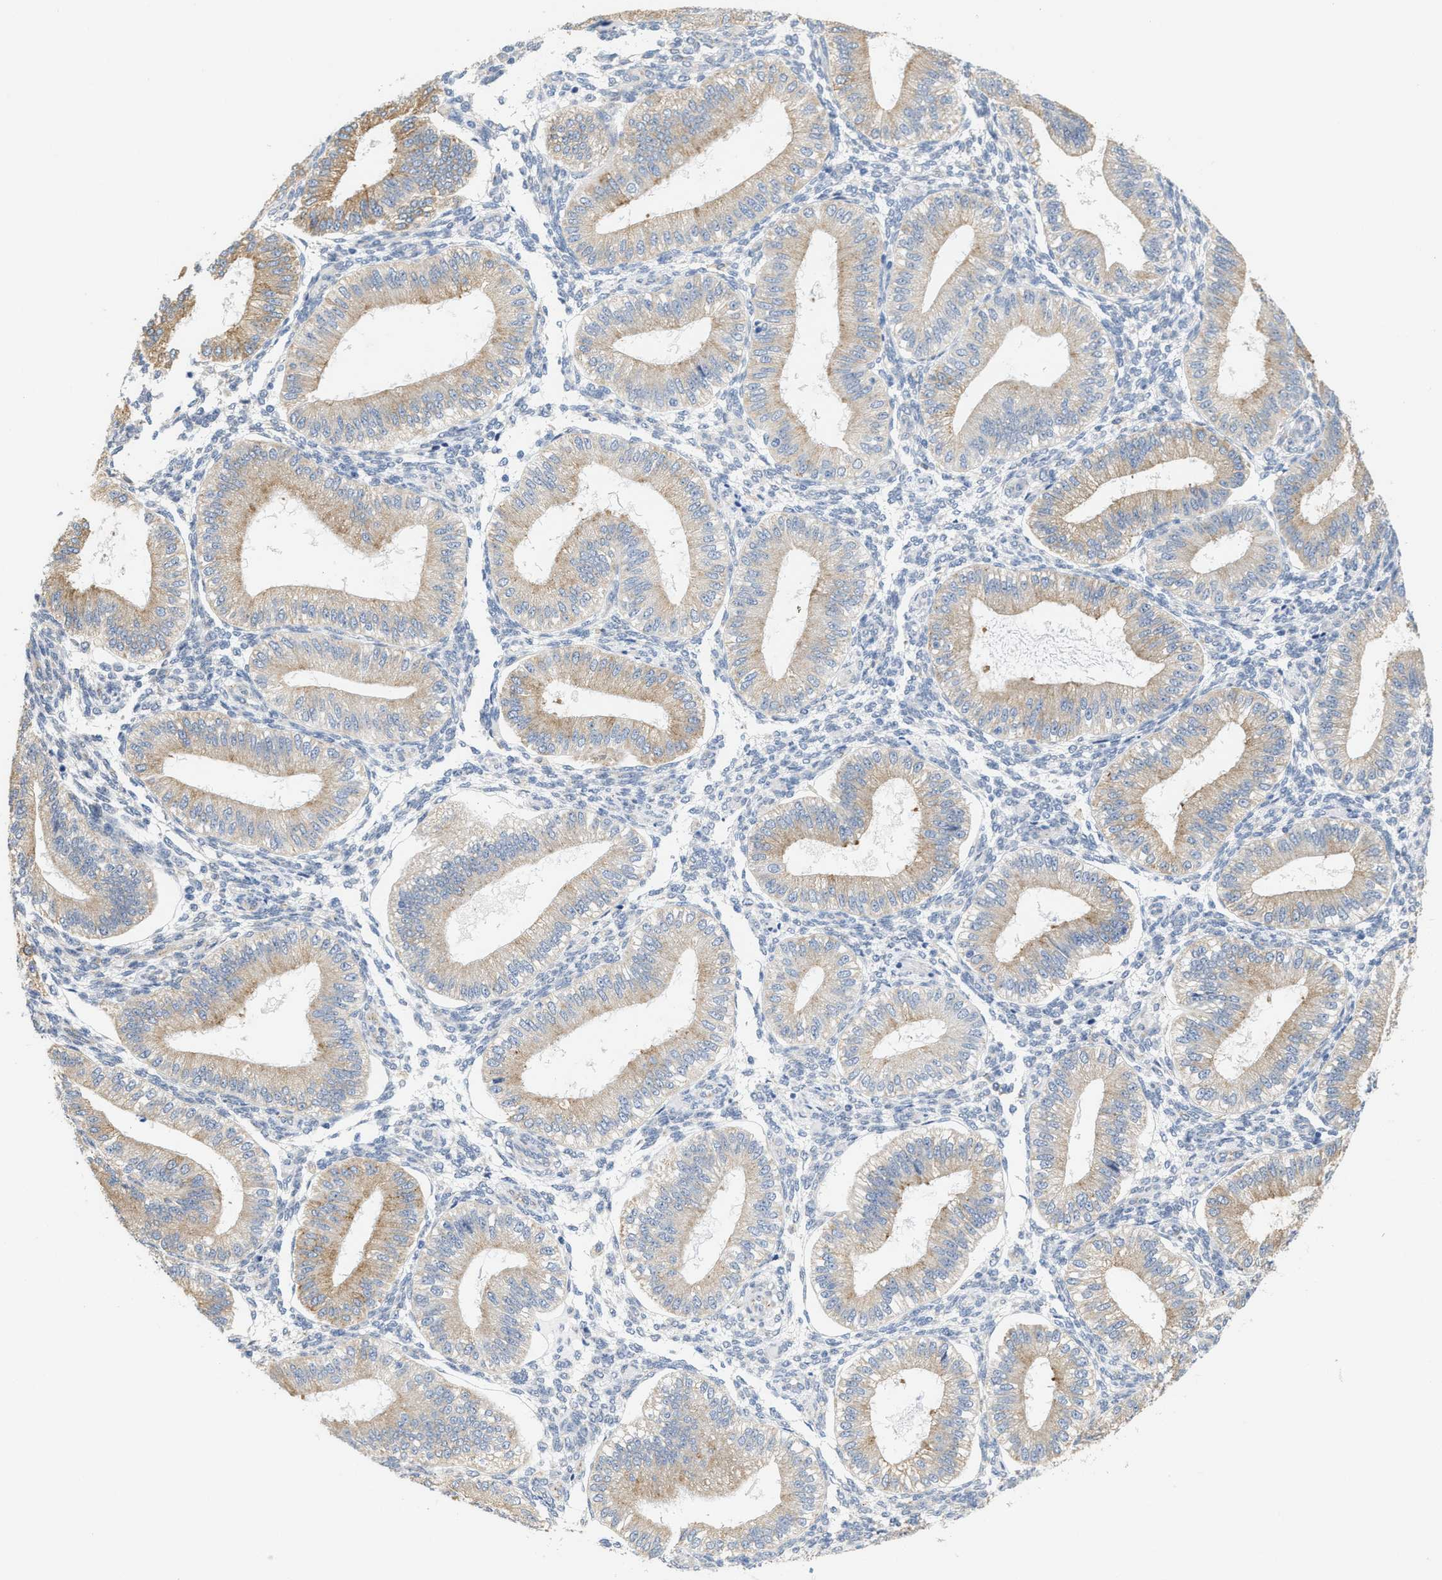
{"staining": {"intensity": "negative", "quantity": "none", "location": "none"}, "tissue": "endometrium", "cell_type": "Cells in endometrial stroma", "image_type": "normal", "snomed": [{"axis": "morphology", "description": "Normal tissue, NOS"}, {"axis": "topography", "description": "Endometrium"}], "caption": "Endometrium stained for a protein using immunohistochemistry reveals no expression cells in endometrial stroma.", "gene": "RYR2", "patient": {"sex": "female", "age": 39}}